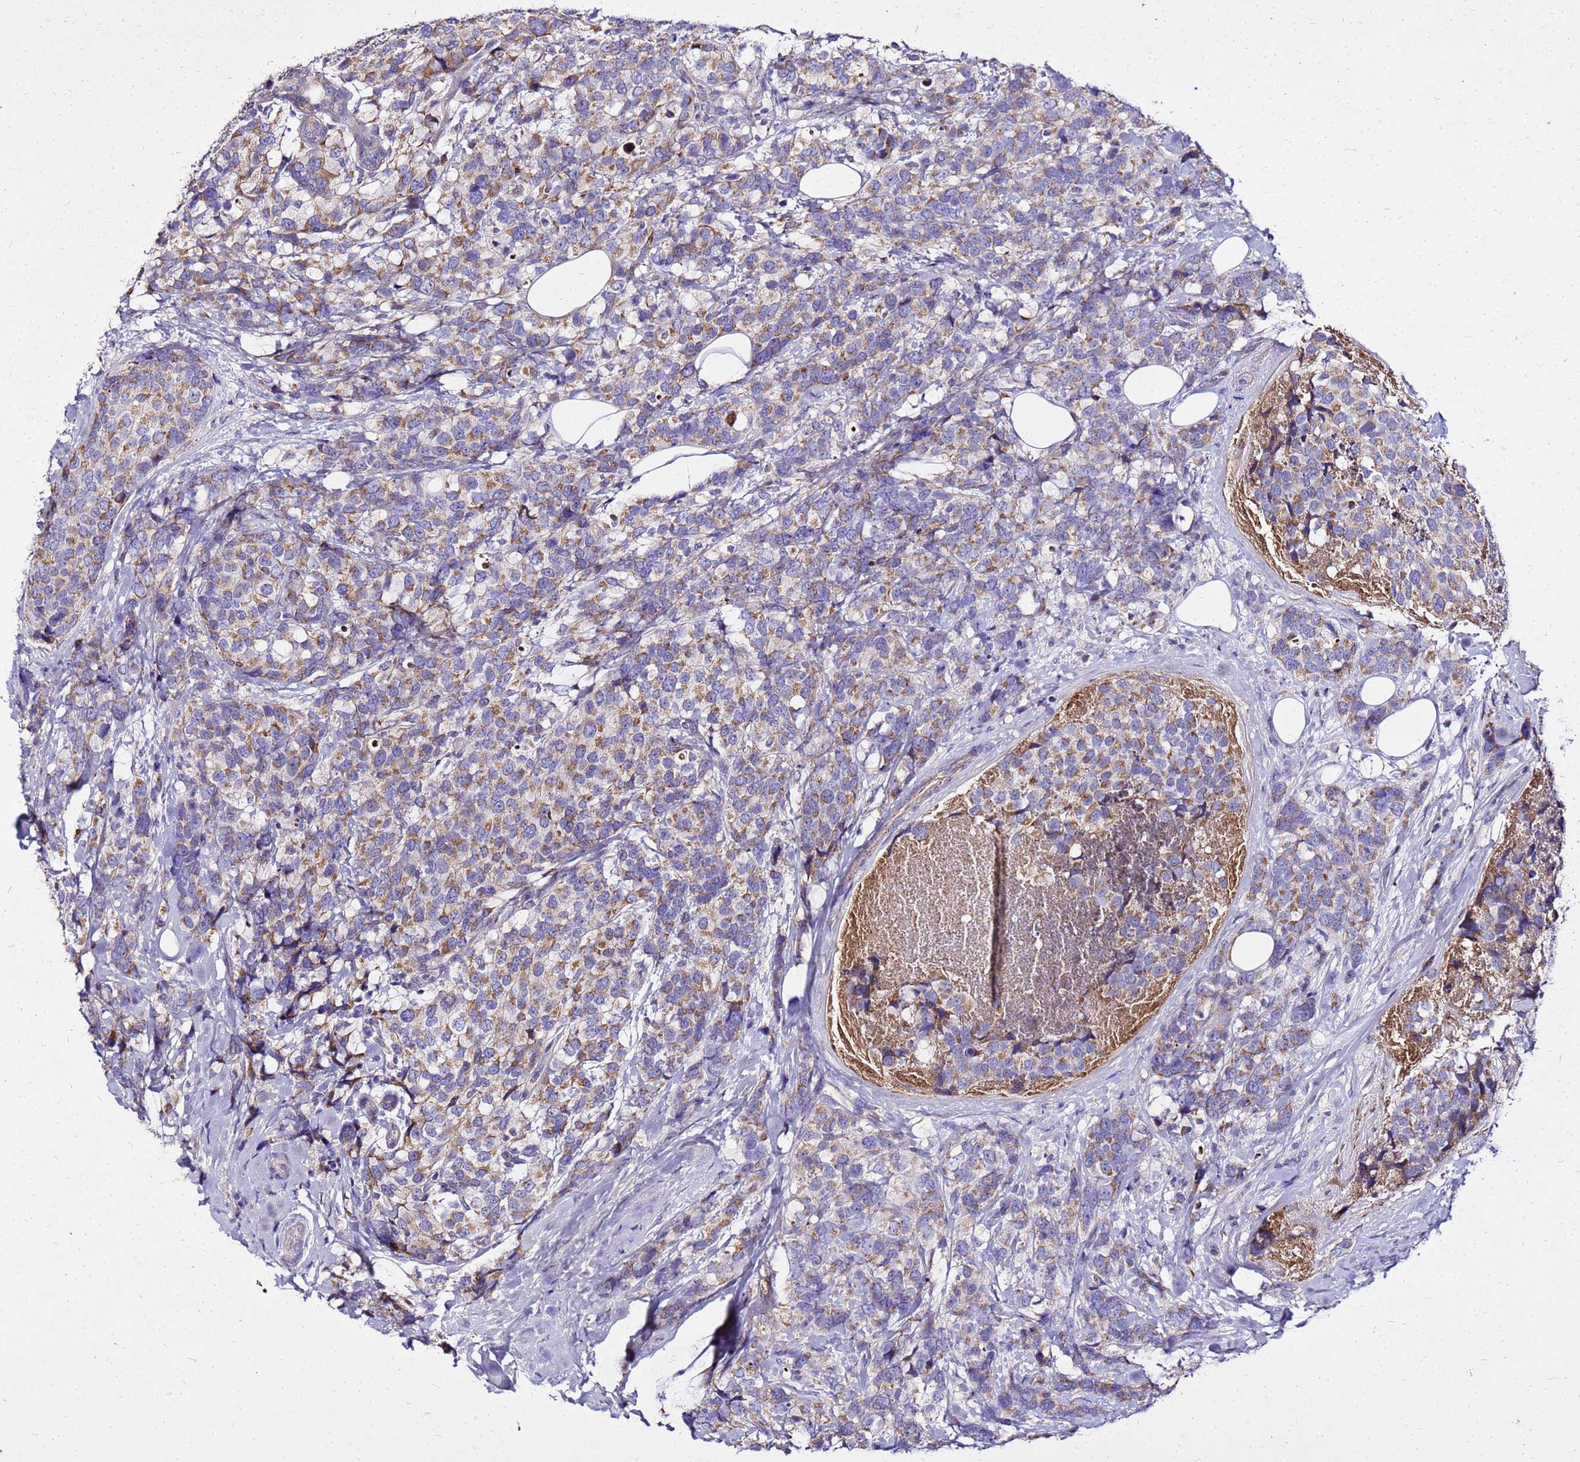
{"staining": {"intensity": "moderate", "quantity": "25%-75%", "location": "cytoplasmic/membranous"}, "tissue": "breast cancer", "cell_type": "Tumor cells", "image_type": "cancer", "snomed": [{"axis": "morphology", "description": "Lobular carcinoma"}, {"axis": "topography", "description": "Breast"}], "caption": "Human breast lobular carcinoma stained for a protein (brown) reveals moderate cytoplasmic/membranous positive expression in approximately 25%-75% of tumor cells.", "gene": "COX14", "patient": {"sex": "female", "age": 59}}